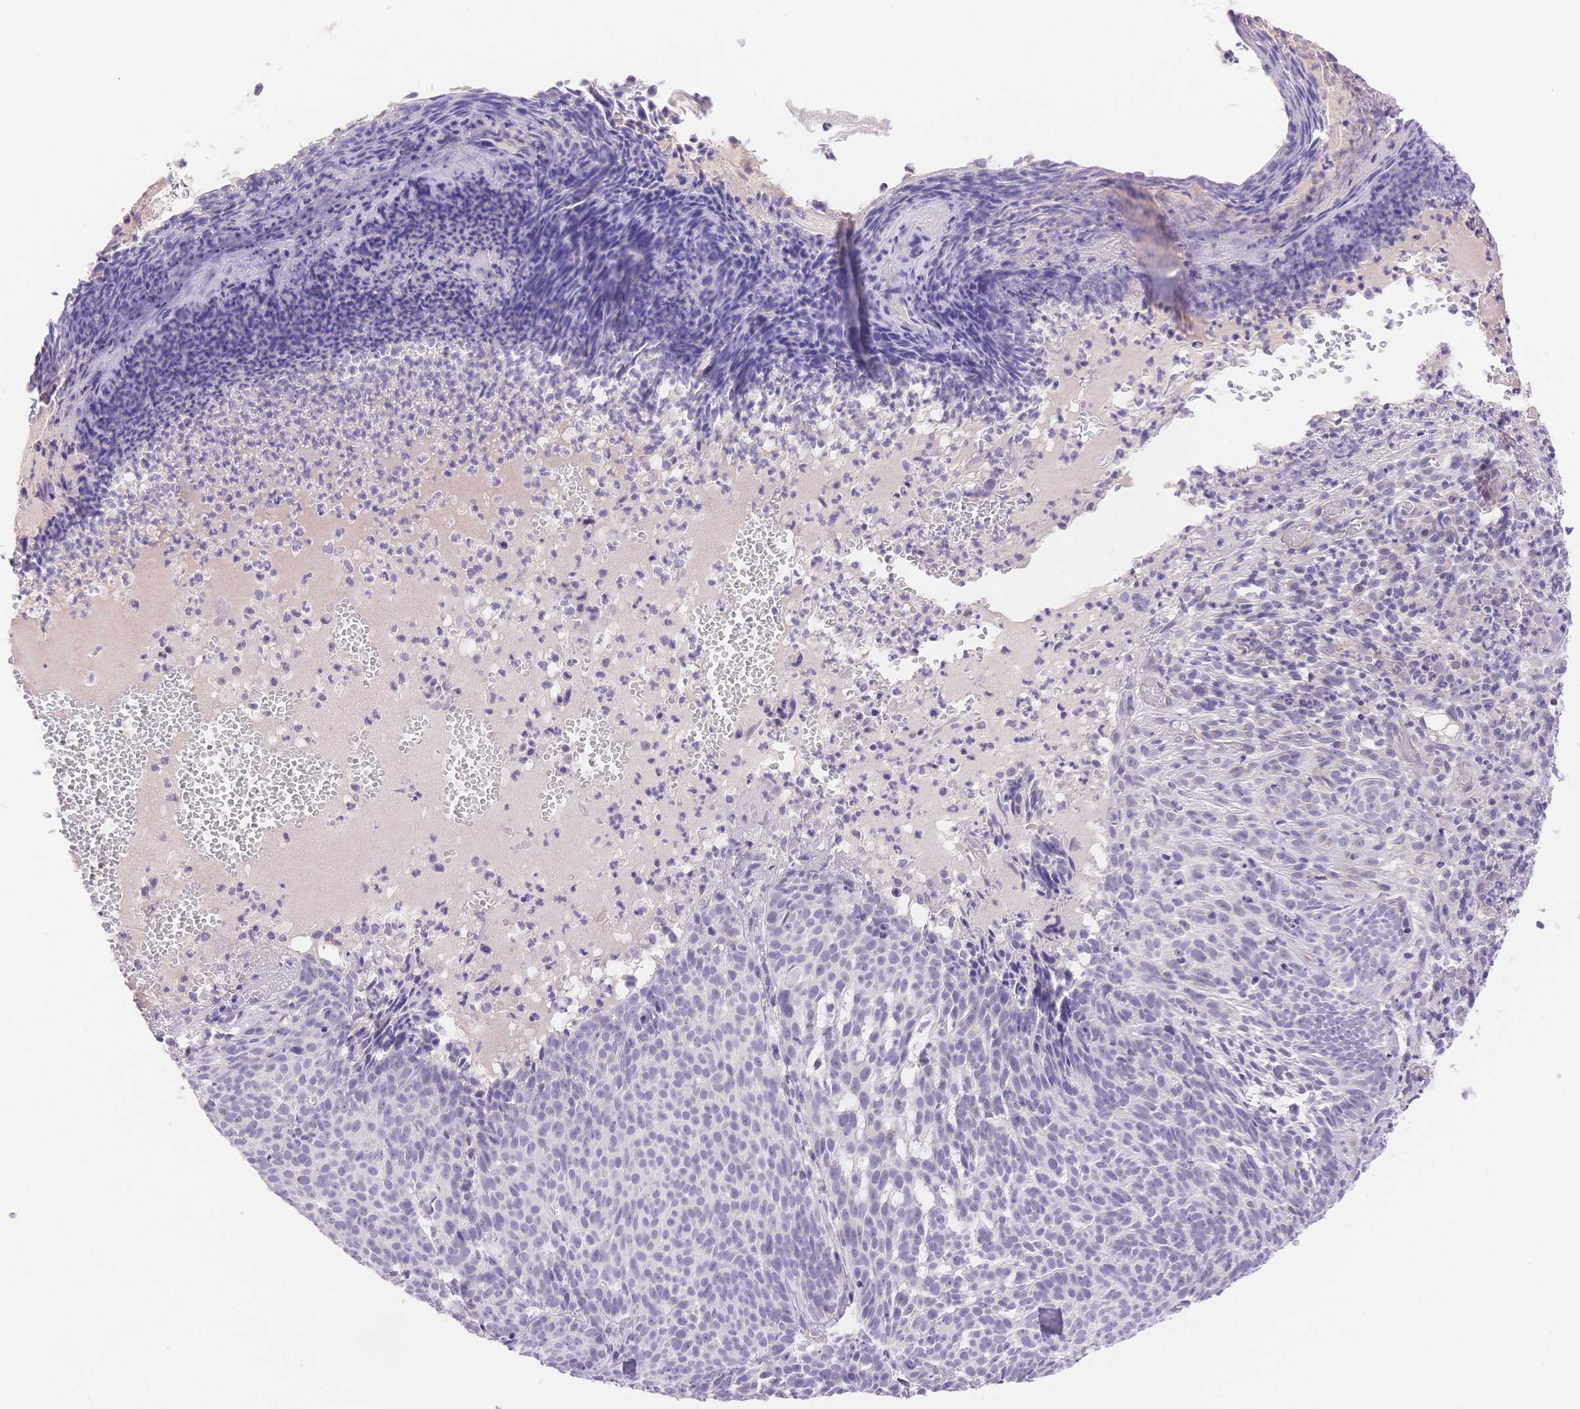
{"staining": {"intensity": "negative", "quantity": "none", "location": "none"}, "tissue": "skin cancer", "cell_type": "Tumor cells", "image_type": "cancer", "snomed": [{"axis": "morphology", "description": "Basal cell carcinoma"}, {"axis": "topography", "description": "Skin"}], "caption": "Immunohistochemistry (IHC) micrograph of human basal cell carcinoma (skin) stained for a protein (brown), which shows no expression in tumor cells.", "gene": "MYOM1", "patient": {"sex": "male", "age": 90}}